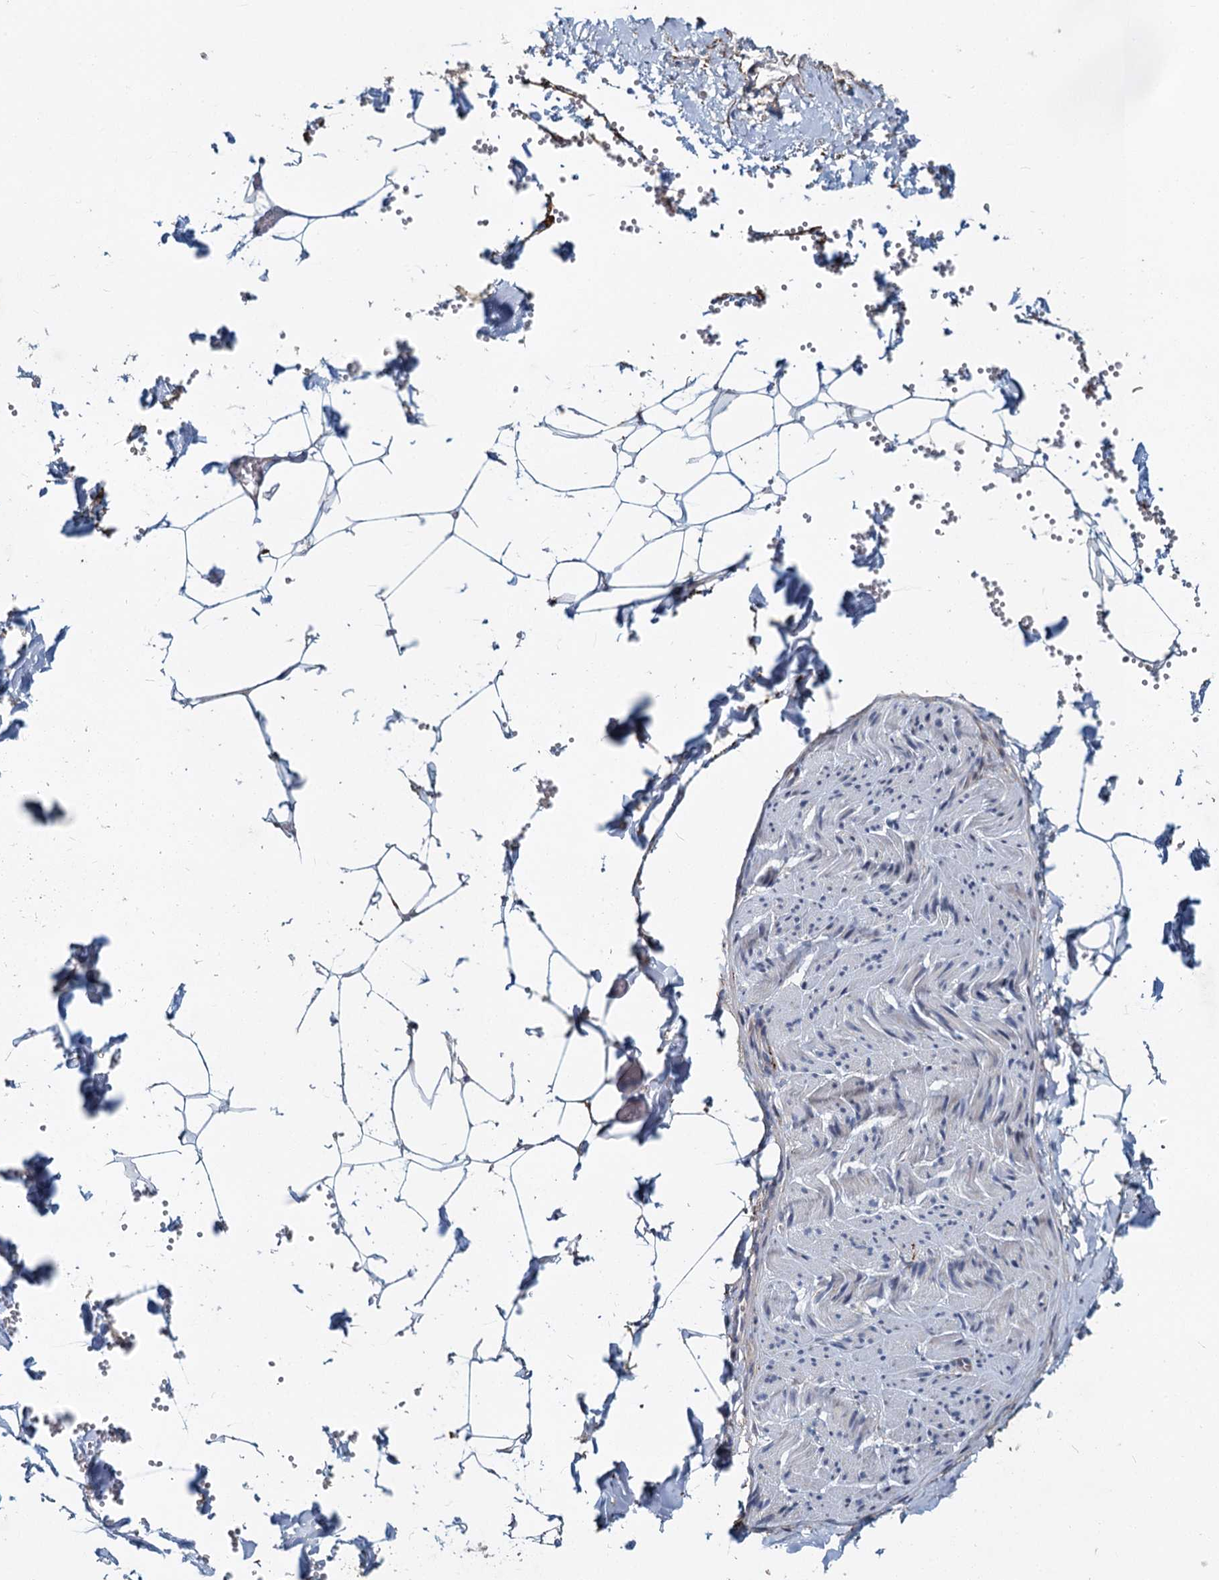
{"staining": {"intensity": "moderate", "quantity": "25%-75%", "location": "cytoplasmic/membranous,nuclear"}, "tissue": "adipose tissue", "cell_type": "Adipocytes", "image_type": "normal", "snomed": [{"axis": "morphology", "description": "Normal tissue, NOS"}, {"axis": "topography", "description": "Gallbladder"}, {"axis": "topography", "description": "Peripheral nerve tissue"}], "caption": "Protein staining of unremarkable adipose tissue exhibits moderate cytoplasmic/membranous,nuclear positivity in approximately 25%-75% of adipocytes.", "gene": "DCUN1D2", "patient": {"sex": "male", "age": 38}}